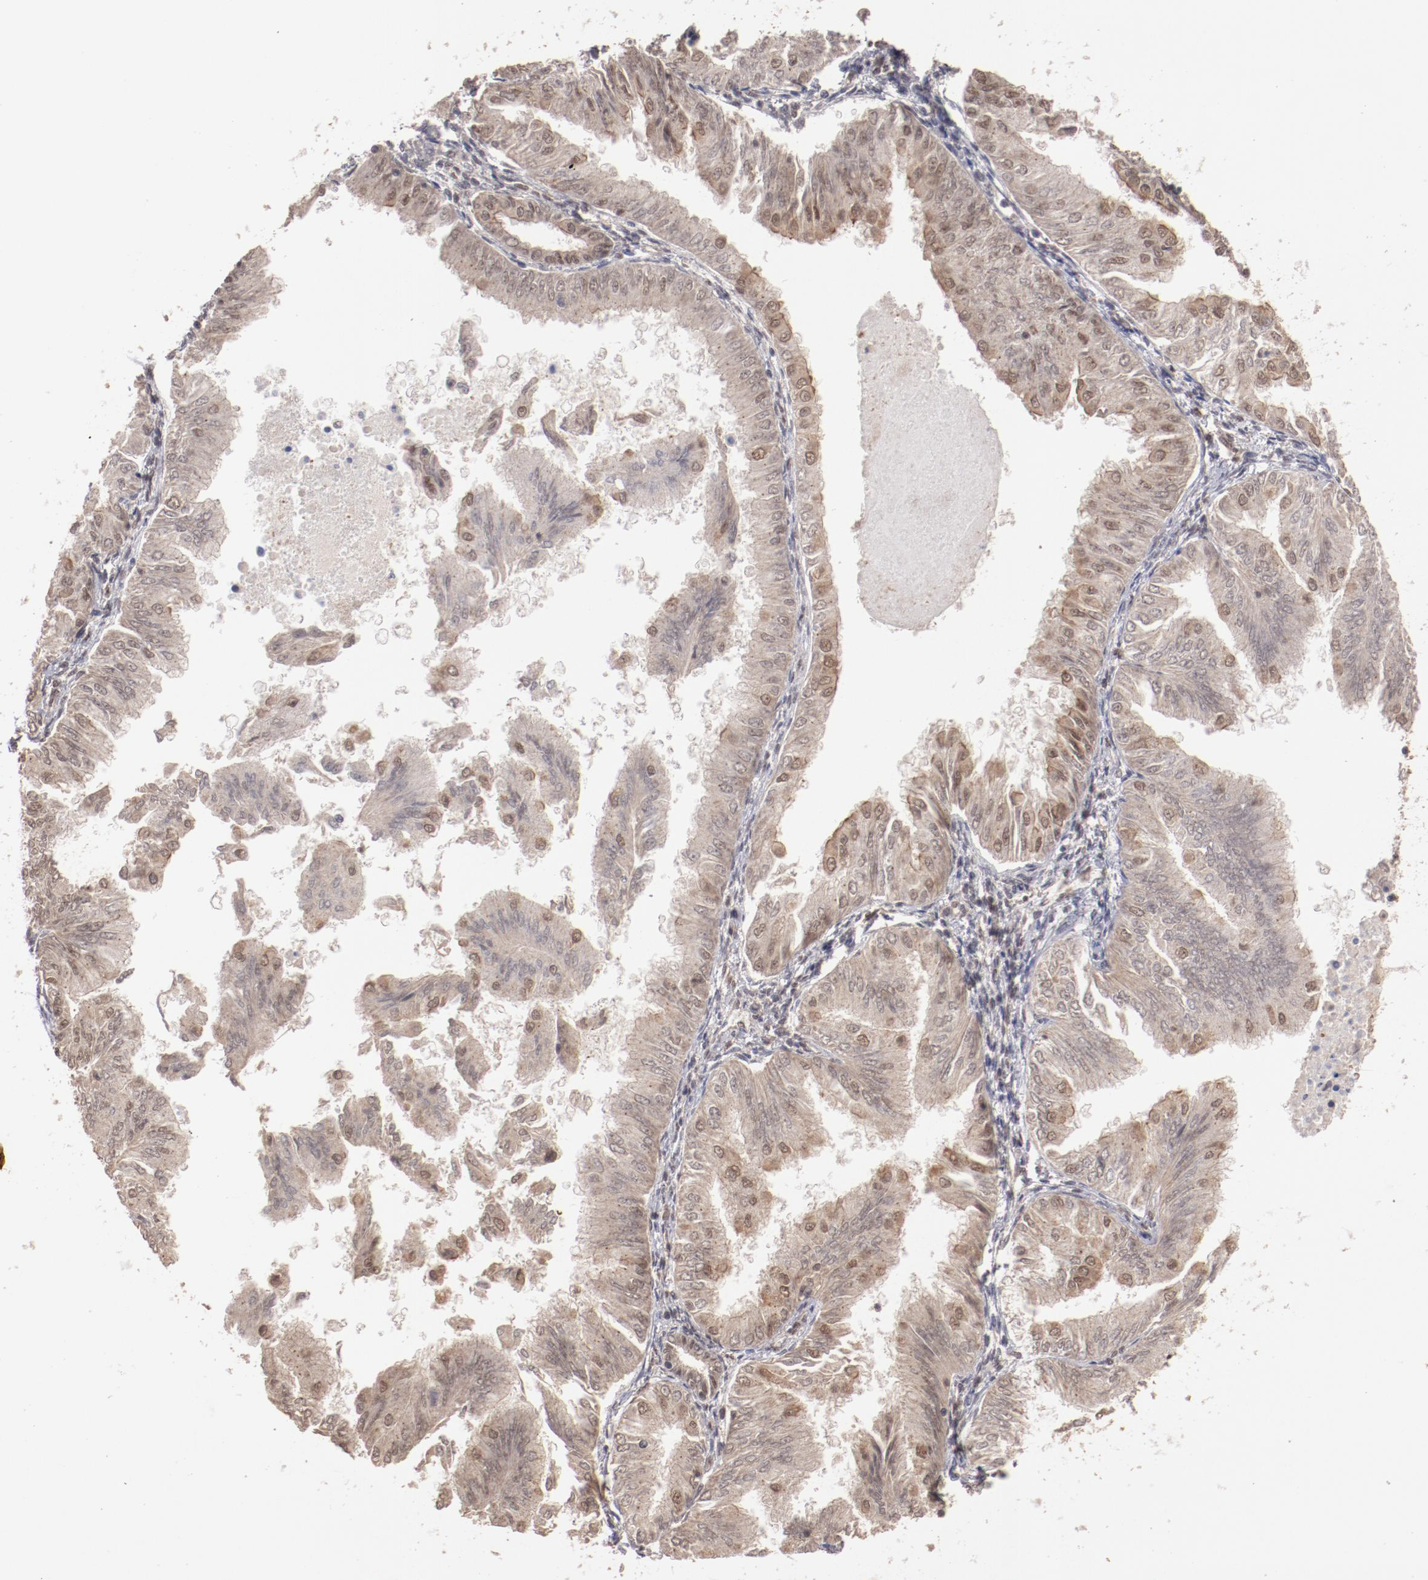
{"staining": {"intensity": "weak", "quantity": ">75%", "location": "cytoplasmic/membranous,nuclear"}, "tissue": "endometrial cancer", "cell_type": "Tumor cells", "image_type": "cancer", "snomed": [{"axis": "morphology", "description": "Adenocarcinoma, NOS"}, {"axis": "topography", "description": "Endometrium"}], "caption": "This is a photomicrograph of IHC staining of endometrial cancer, which shows weak expression in the cytoplasmic/membranous and nuclear of tumor cells.", "gene": "CLOCK", "patient": {"sex": "female", "age": 53}}